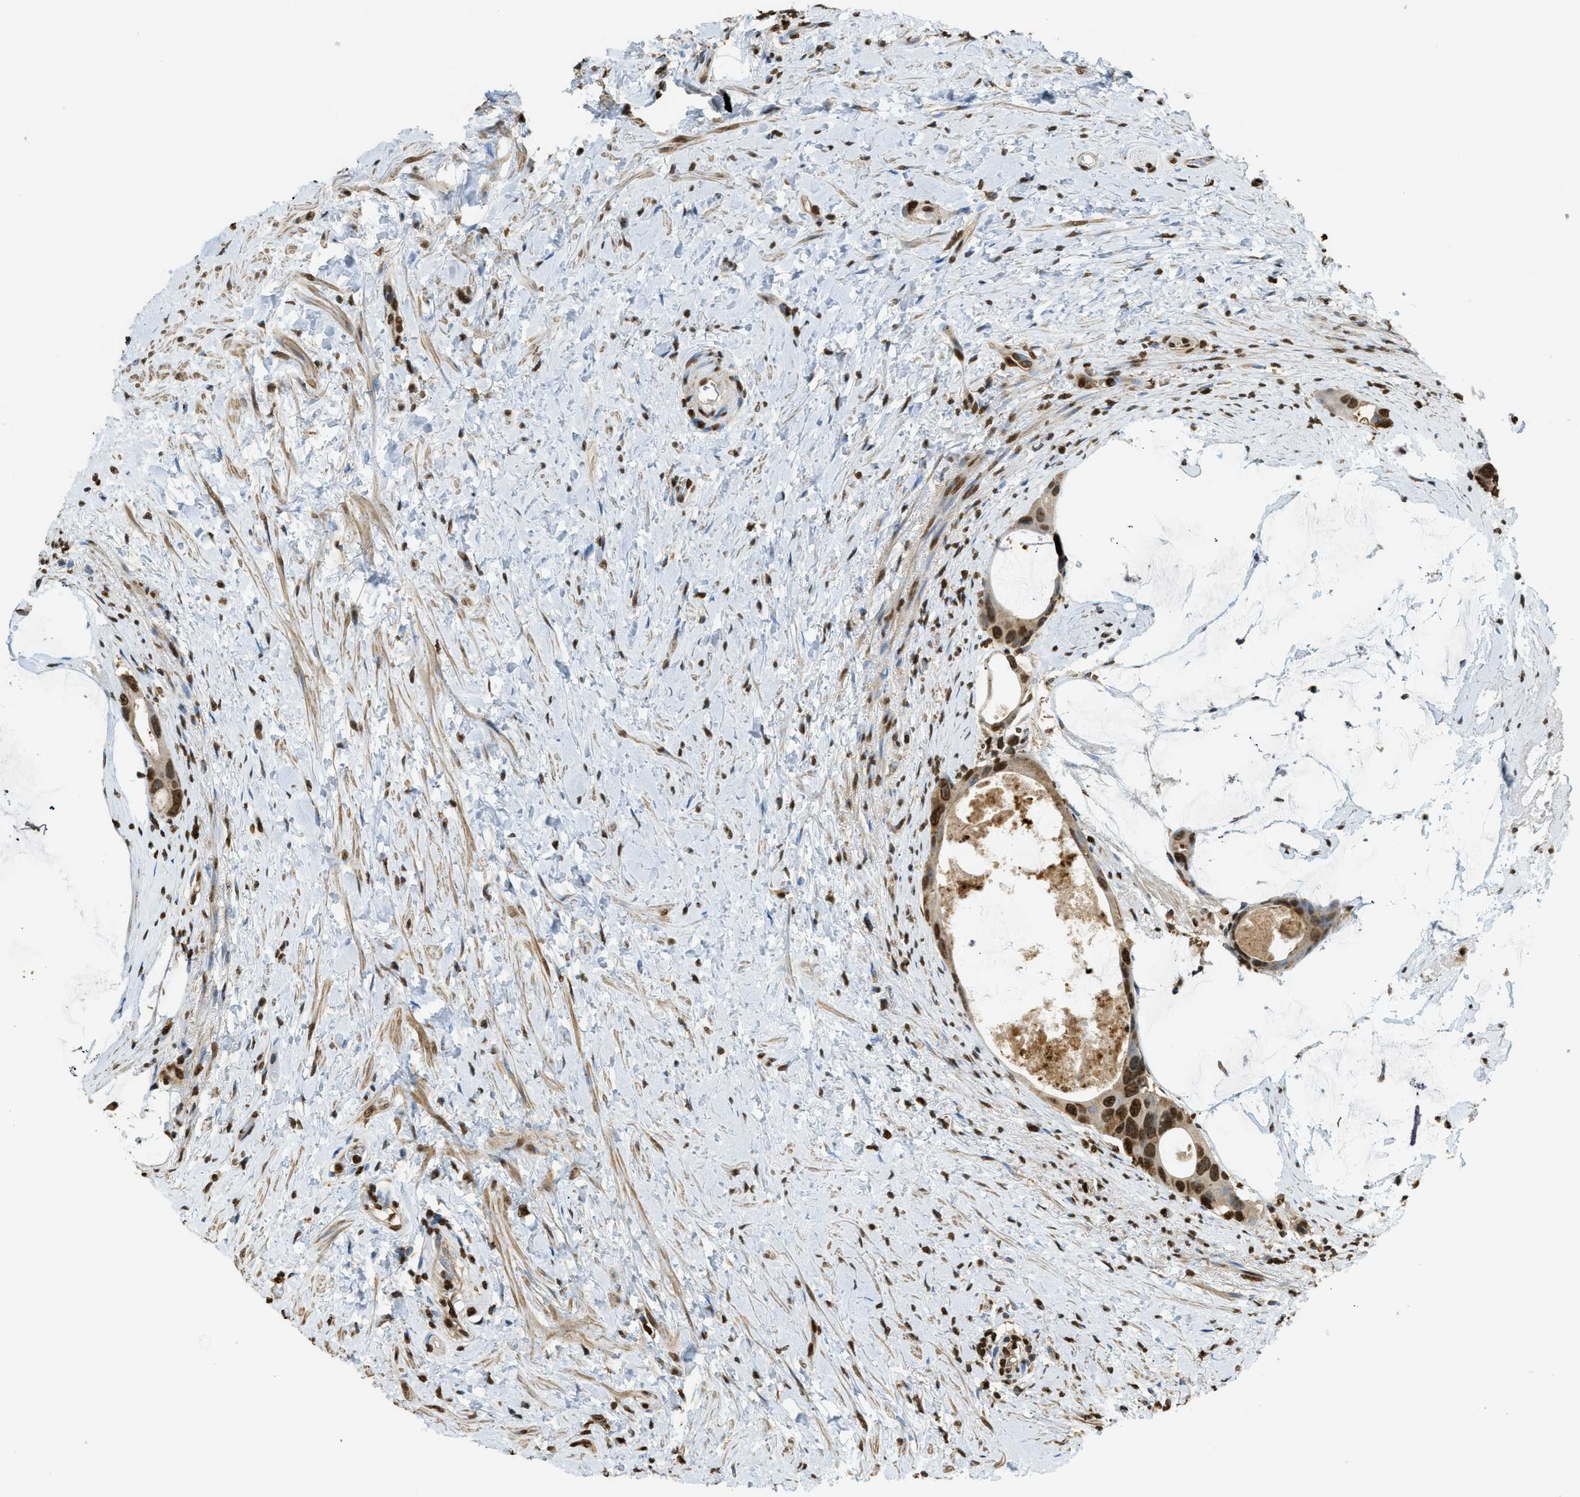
{"staining": {"intensity": "strong", "quantity": ">75%", "location": "nuclear"}, "tissue": "colorectal cancer", "cell_type": "Tumor cells", "image_type": "cancer", "snomed": [{"axis": "morphology", "description": "Adenocarcinoma, NOS"}, {"axis": "topography", "description": "Rectum"}], "caption": "Colorectal cancer (adenocarcinoma) stained with immunohistochemistry reveals strong nuclear positivity in approximately >75% of tumor cells.", "gene": "NR5A2", "patient": {"sex": "male", "age": 51}}